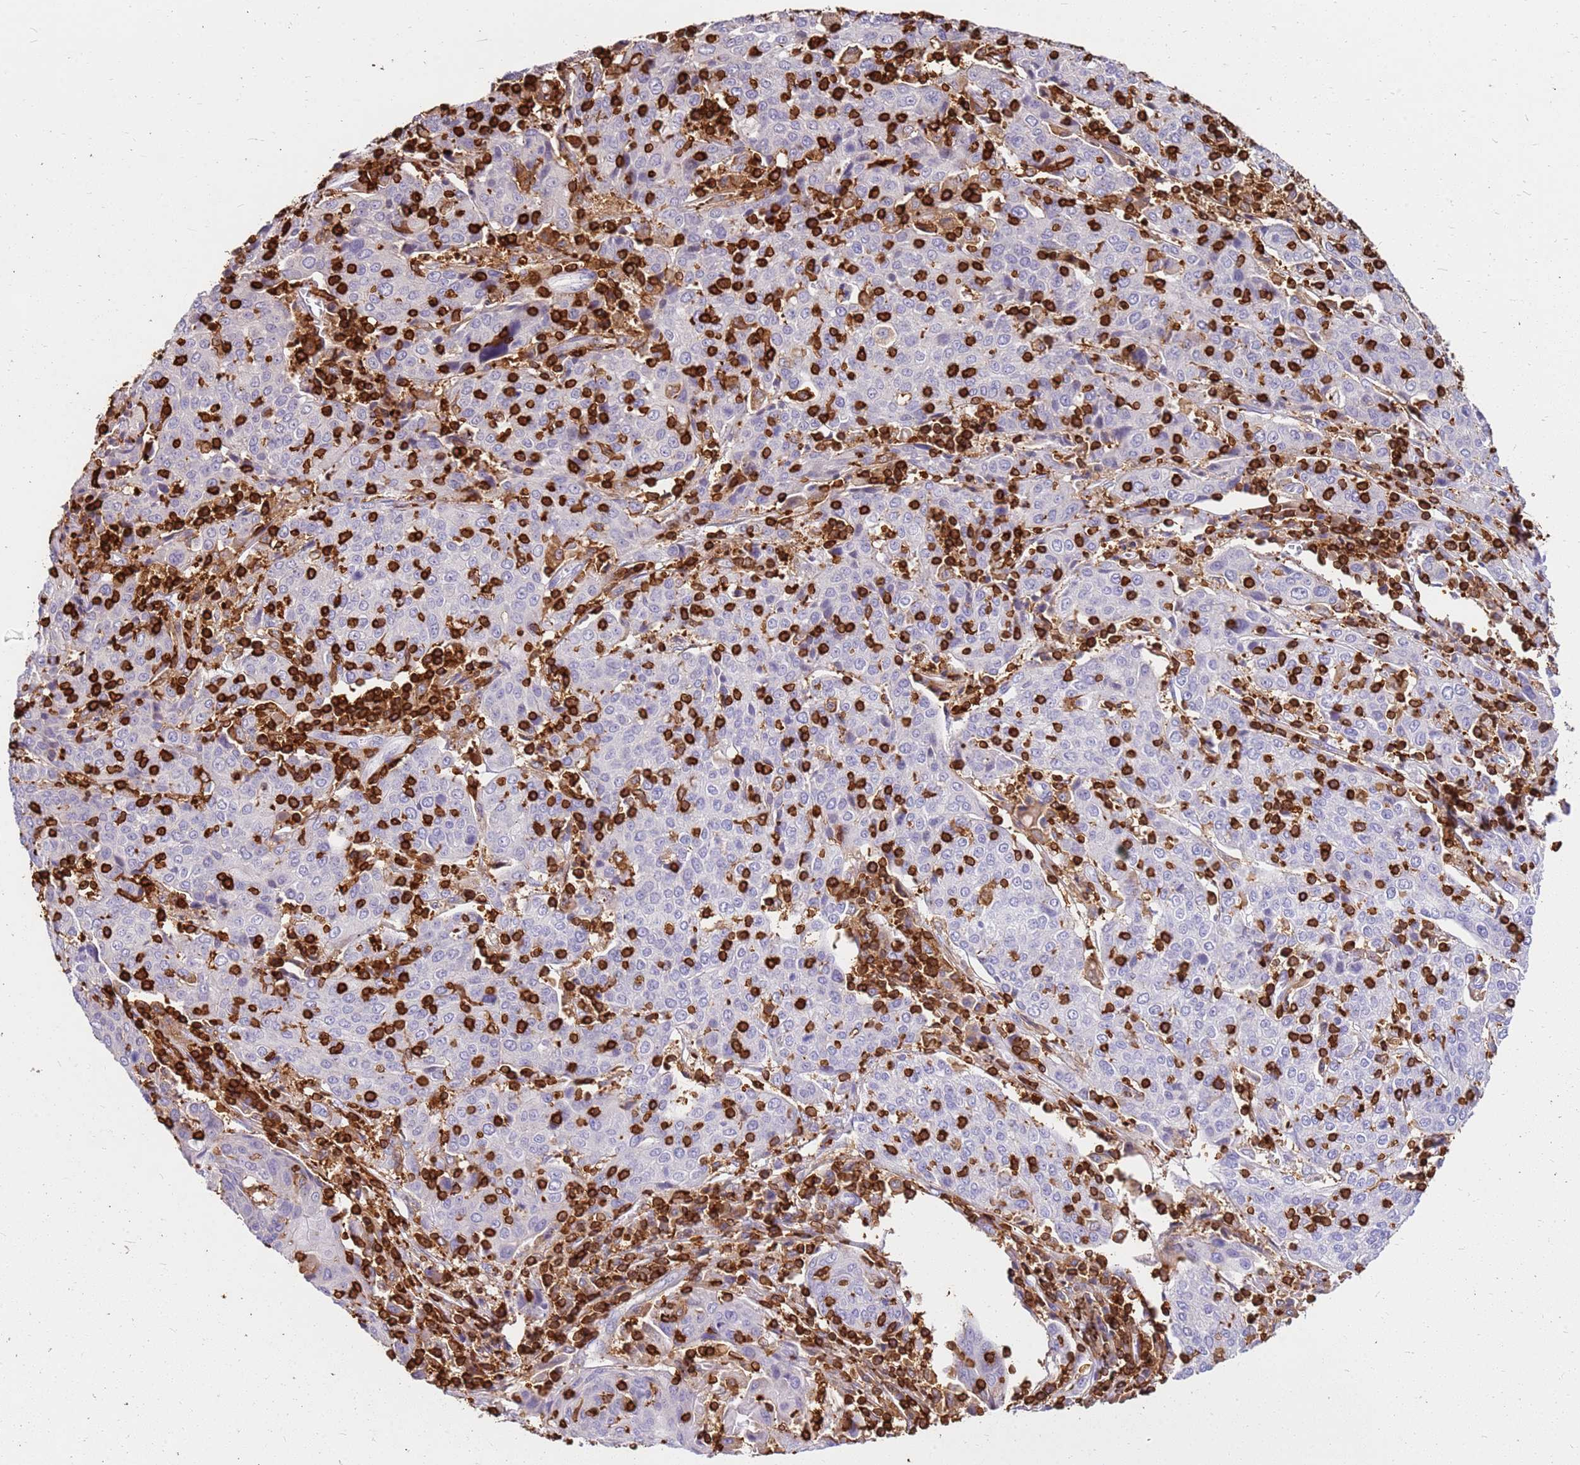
{"staining": {"intensity": "negative", "quantity": "none", "location": "none"}, "tissue": "cervical cancer", "cell_type": "Tumor cells", "image_type": "cancer", "snomed": [{"axis": "morphology", "description": "Squamous cell carcinoma, NOS"}, {"axis": "topography", "description": "Cervix"}], "caption": "An image of cervical squamous cell carcinoma stained for a protein shows no brown staining in tumor cells. (Immunohistochemistry (ihc), brightfield microscopy, high magnification).", "gene": "CORO1A", "patient": {"sex": "female", "age": 67}}